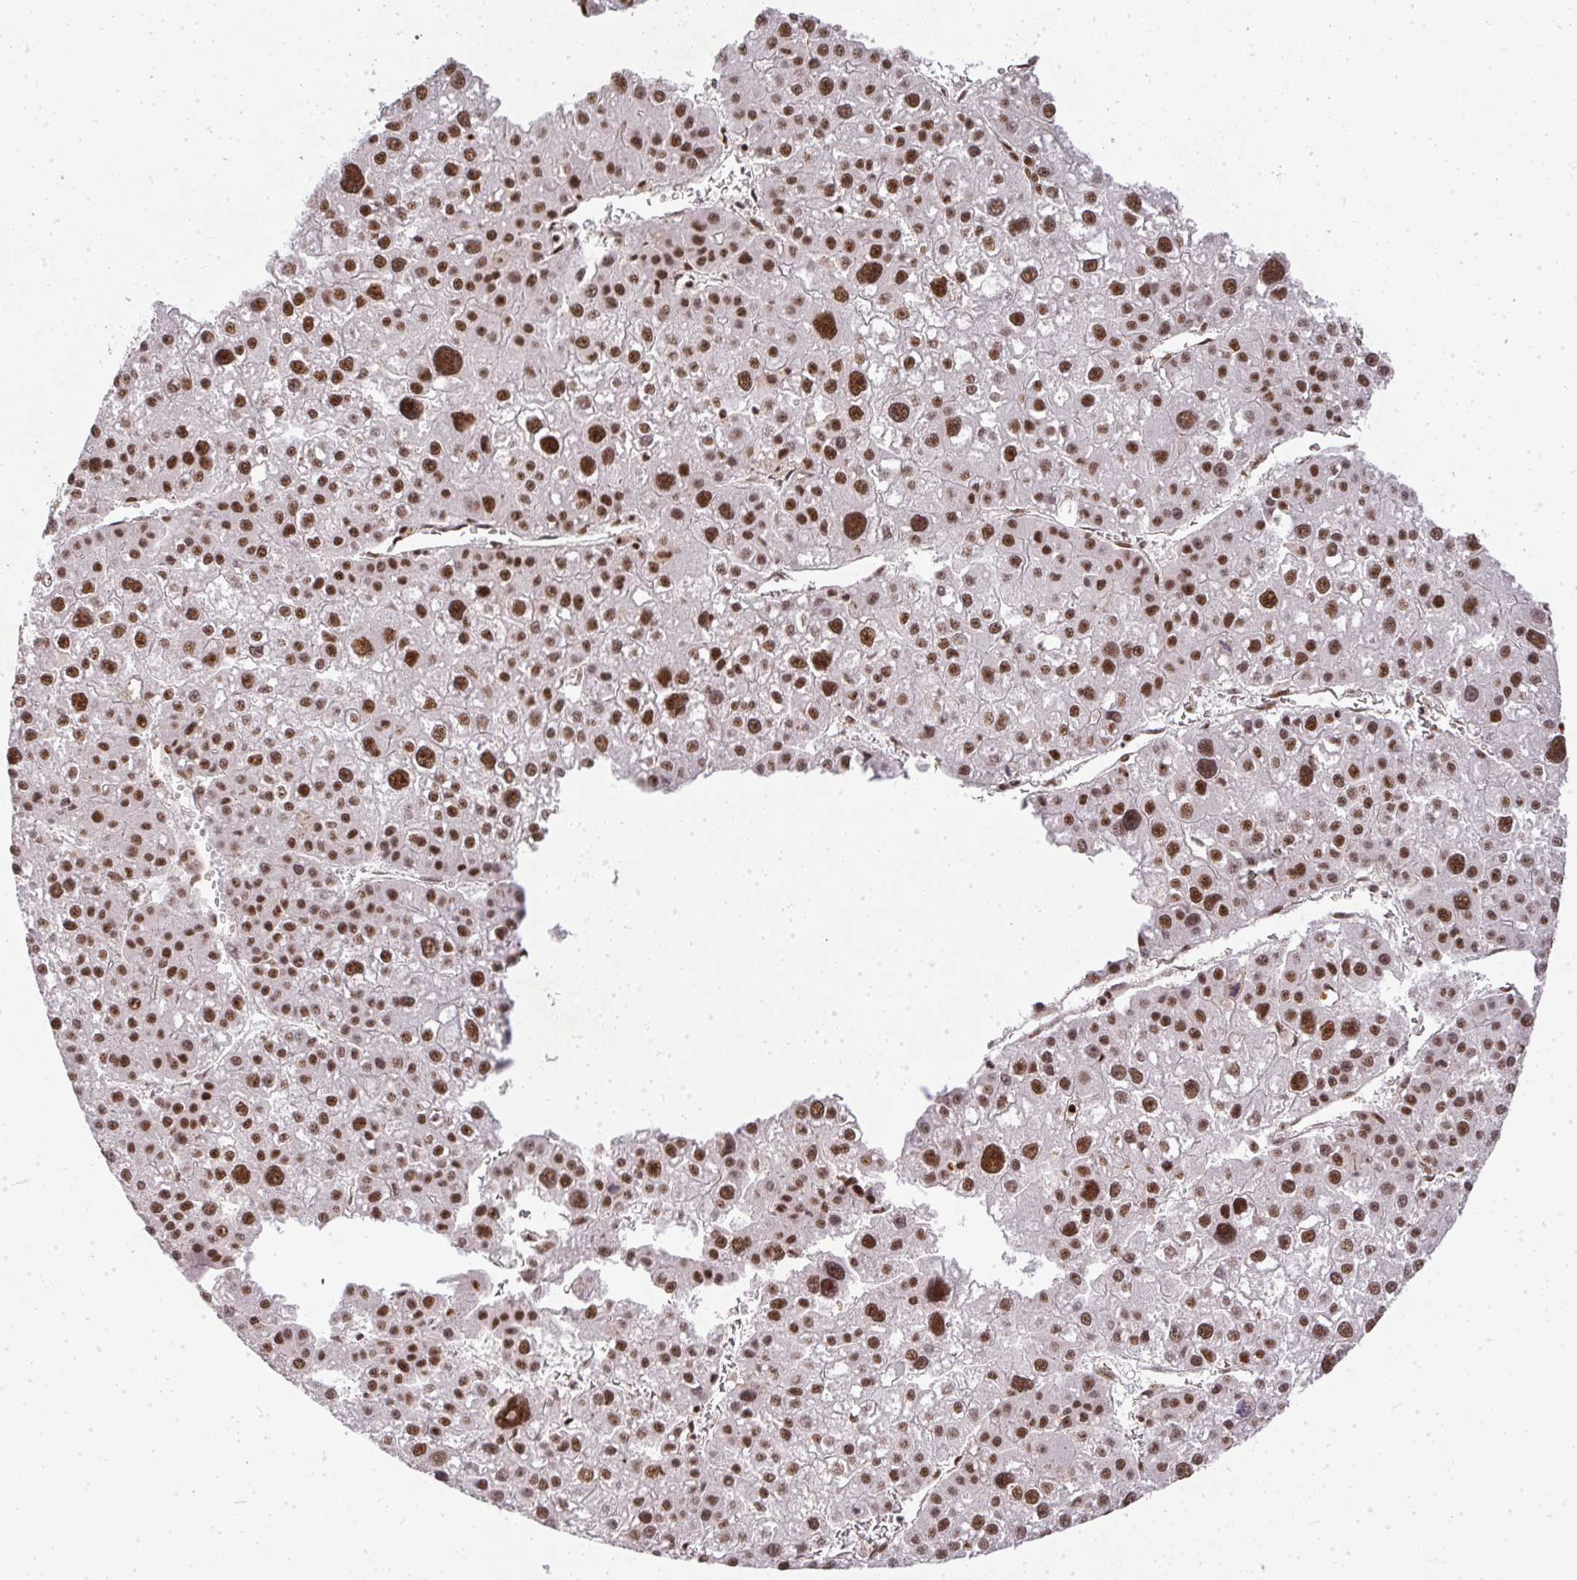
{"staining": {"intensity": "strong", "quantity": ">75%", "location": "nuclear"}, "tissue": "liver cancer", "cell_type": "Tumor cells", "image_type": "cancer", "snomed": [{"axis": "morphology", "description": "Carcinoma, Hepatocellular, NOS"}, {"axis": "topography", "description": "Liver"}], "caption": "Hepatocellular carcinoma (liver) tissue demonstrates strong nuclear expression in about >75% of tumor cells, visualized by immunohistochemistry.", "gene": "U2AF1", "patient": {"sex": "male", "age": 73}}